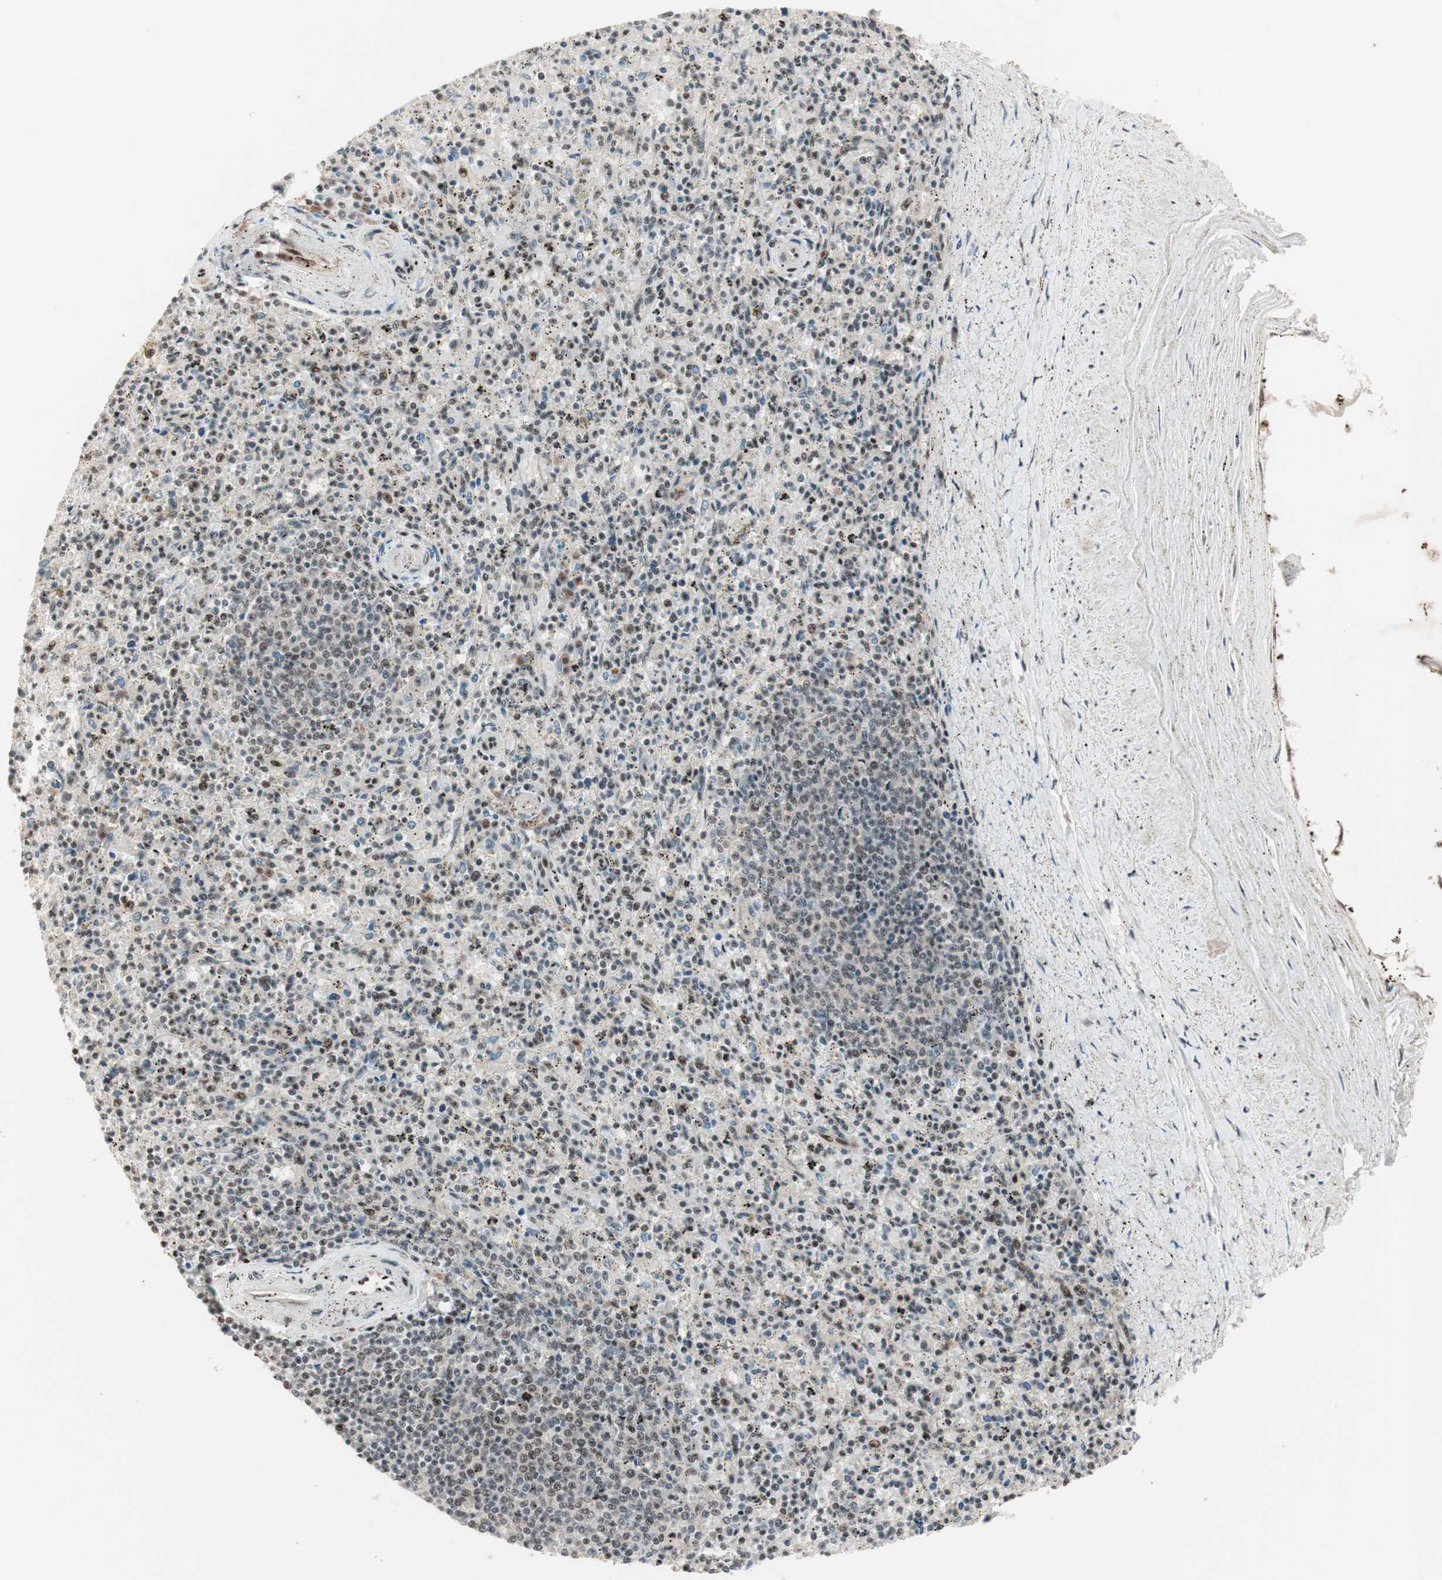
{"staining": {"intensity": "strong", "quantity": "25%-75%", "location": "nuclear"}, "tissue": "spleen", "cell_type": "Cells in red pulp", "image_type": "normal", "snomed": [{"axis": "morphology", "description": "Normal tissue, NOS"}, {"axis": "topography", "description": "Spleen"}], "caption": "Immunohistochemical staining of benign spleen demonstrates strong nuclear protein staining in about 25%-75% of cells in red pulp.", "gene": "NR5A2", "patient": {"sex": "male", "age": 72}}